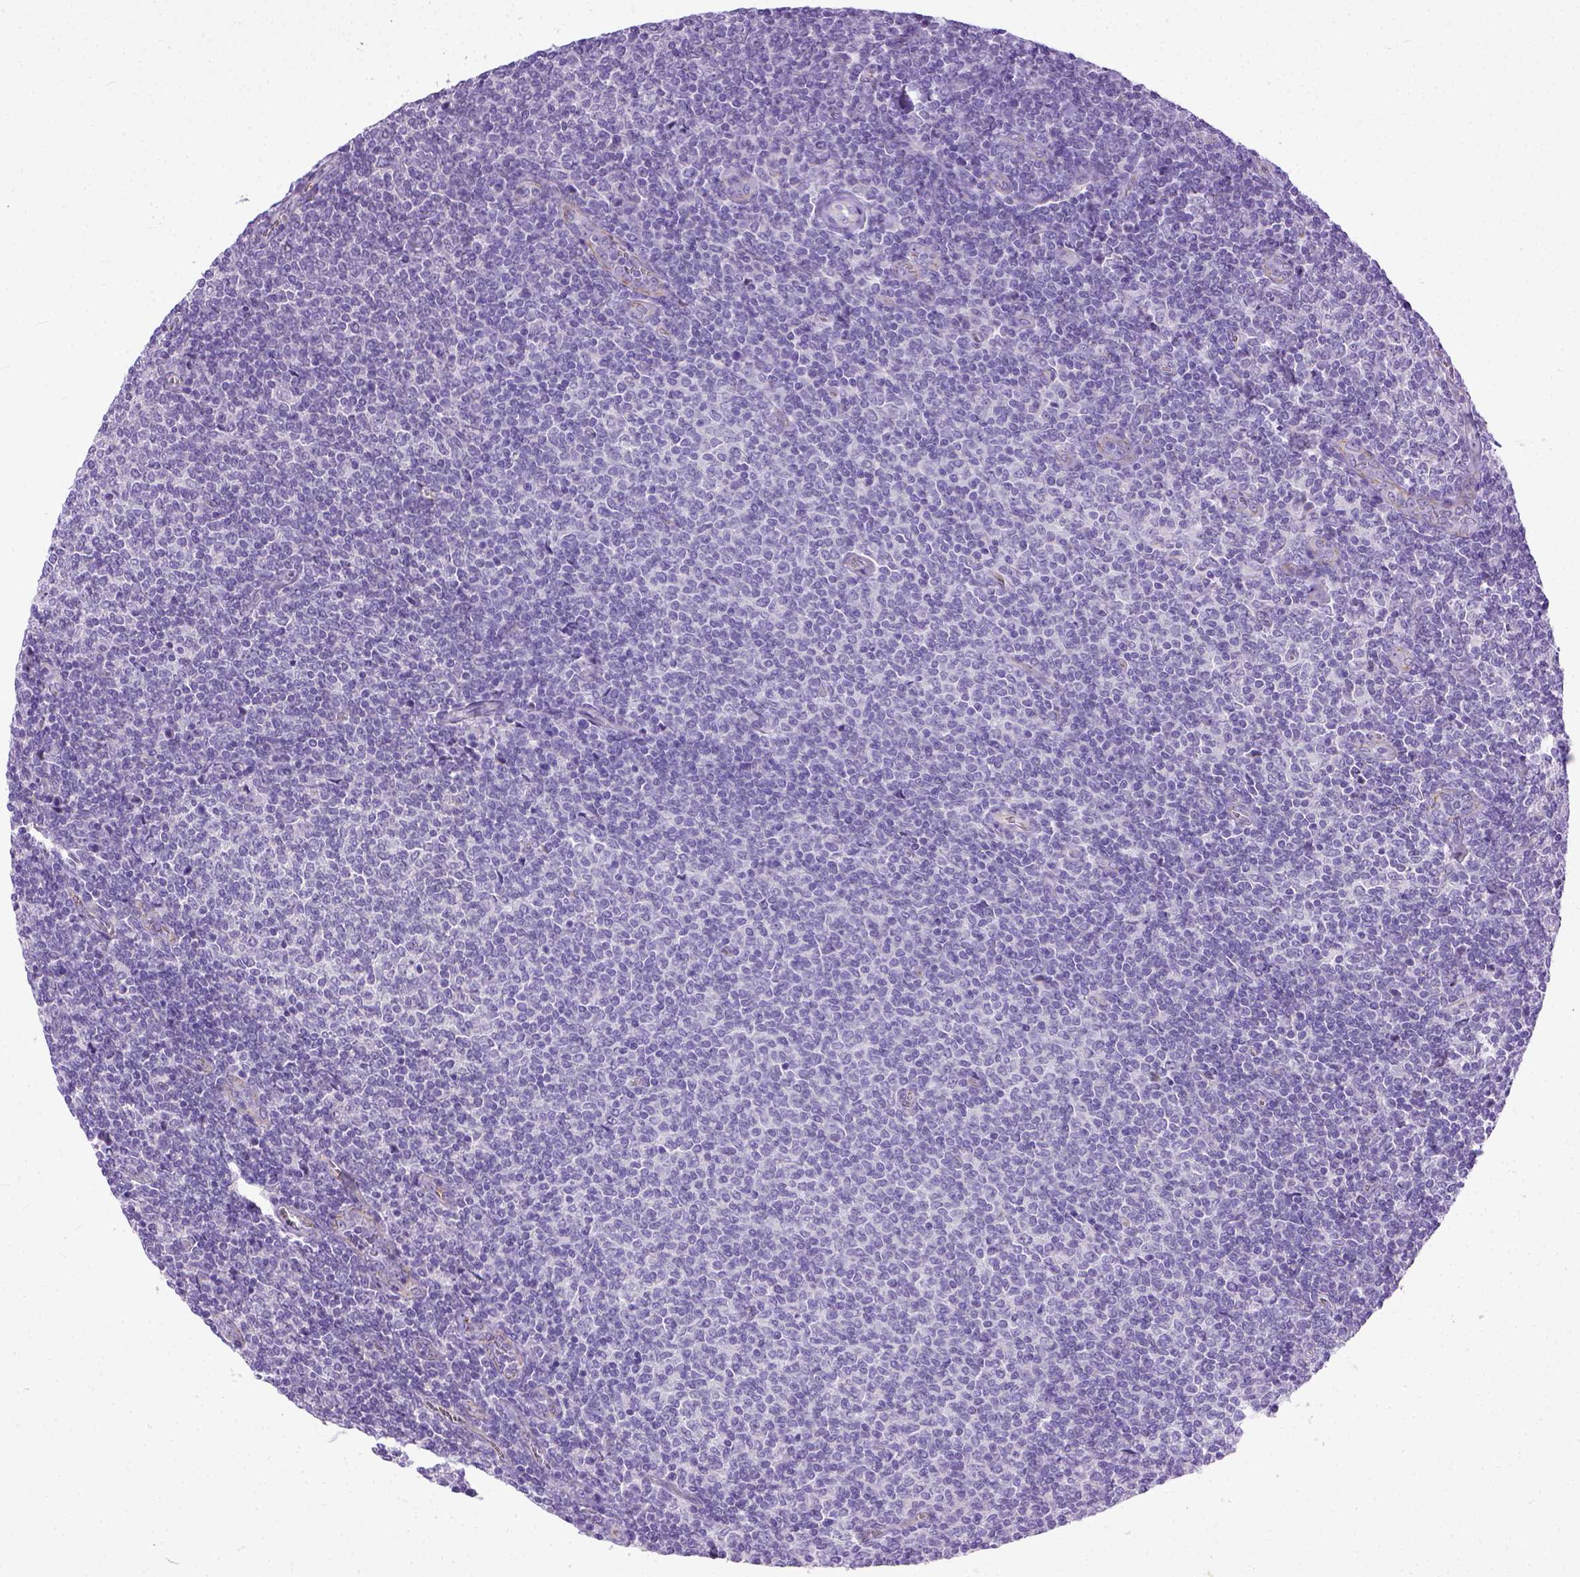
{"staining": {"intensity": "negative", "quantity": "none", "location": "none"}, "tissue": "lymphoma", "cell_type": "Tumor cells", "image_type": "cancer", "snomed": [{"axis": "morphology", "description": "Malignant lymphoma, non-Hodgkin's type, Low grade"}, {"axis": "topography", "description": "Lymph node"}], "caption": "This is a histopathology image of immunohistochemistry (IHC) staining of malignant lymphoma, non-Hodgkin's type (low-grade), which shows no positivity in tumor cells.", "gene": "ADGRF1", "patient": {"sex": "male", "age": 52}}